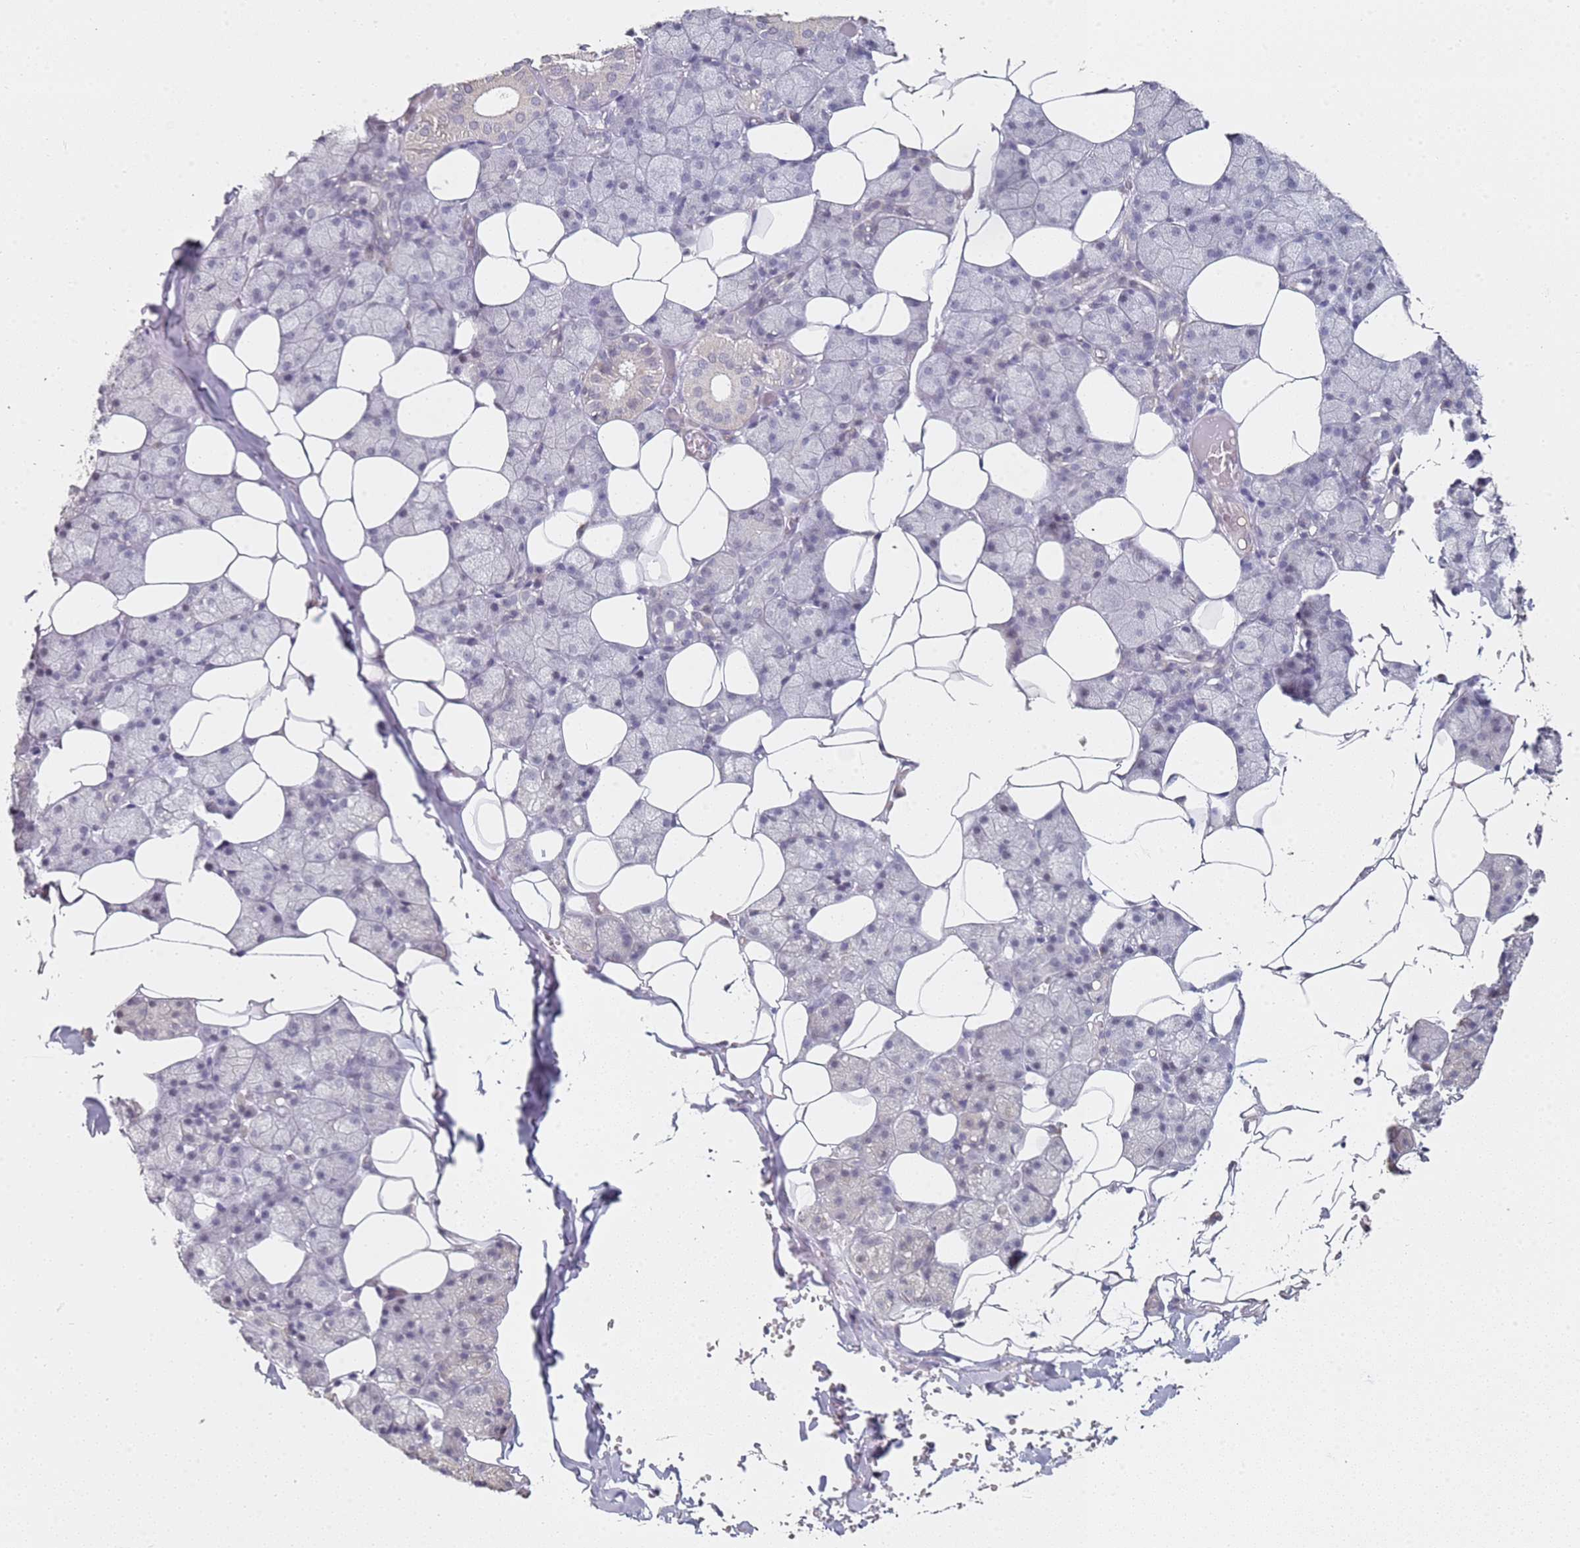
{"staining": {"intensity": "negative", "quantity": "none", "location": "none"}, "tissue": "salivary gland", "cell_type": "Glandular cells", "image_type": "normal", "snomed": [{"axis": "morphology", "description": "Normal tissue, NOS"}, {"axis": "topography", "description": "Salivary gland"}], "caption": "Glandular cells are negative for brown protein staining in normal salivary gland. Brightfield microscopy of immunohistochemistry (IHC) stained with DAB (3,3'-diaminobenzidine) (brown) and hematoxylin (blue), captured at high magnification.", "gene": "DNAH11", "patient": {"sex": "female", "age": 33}}